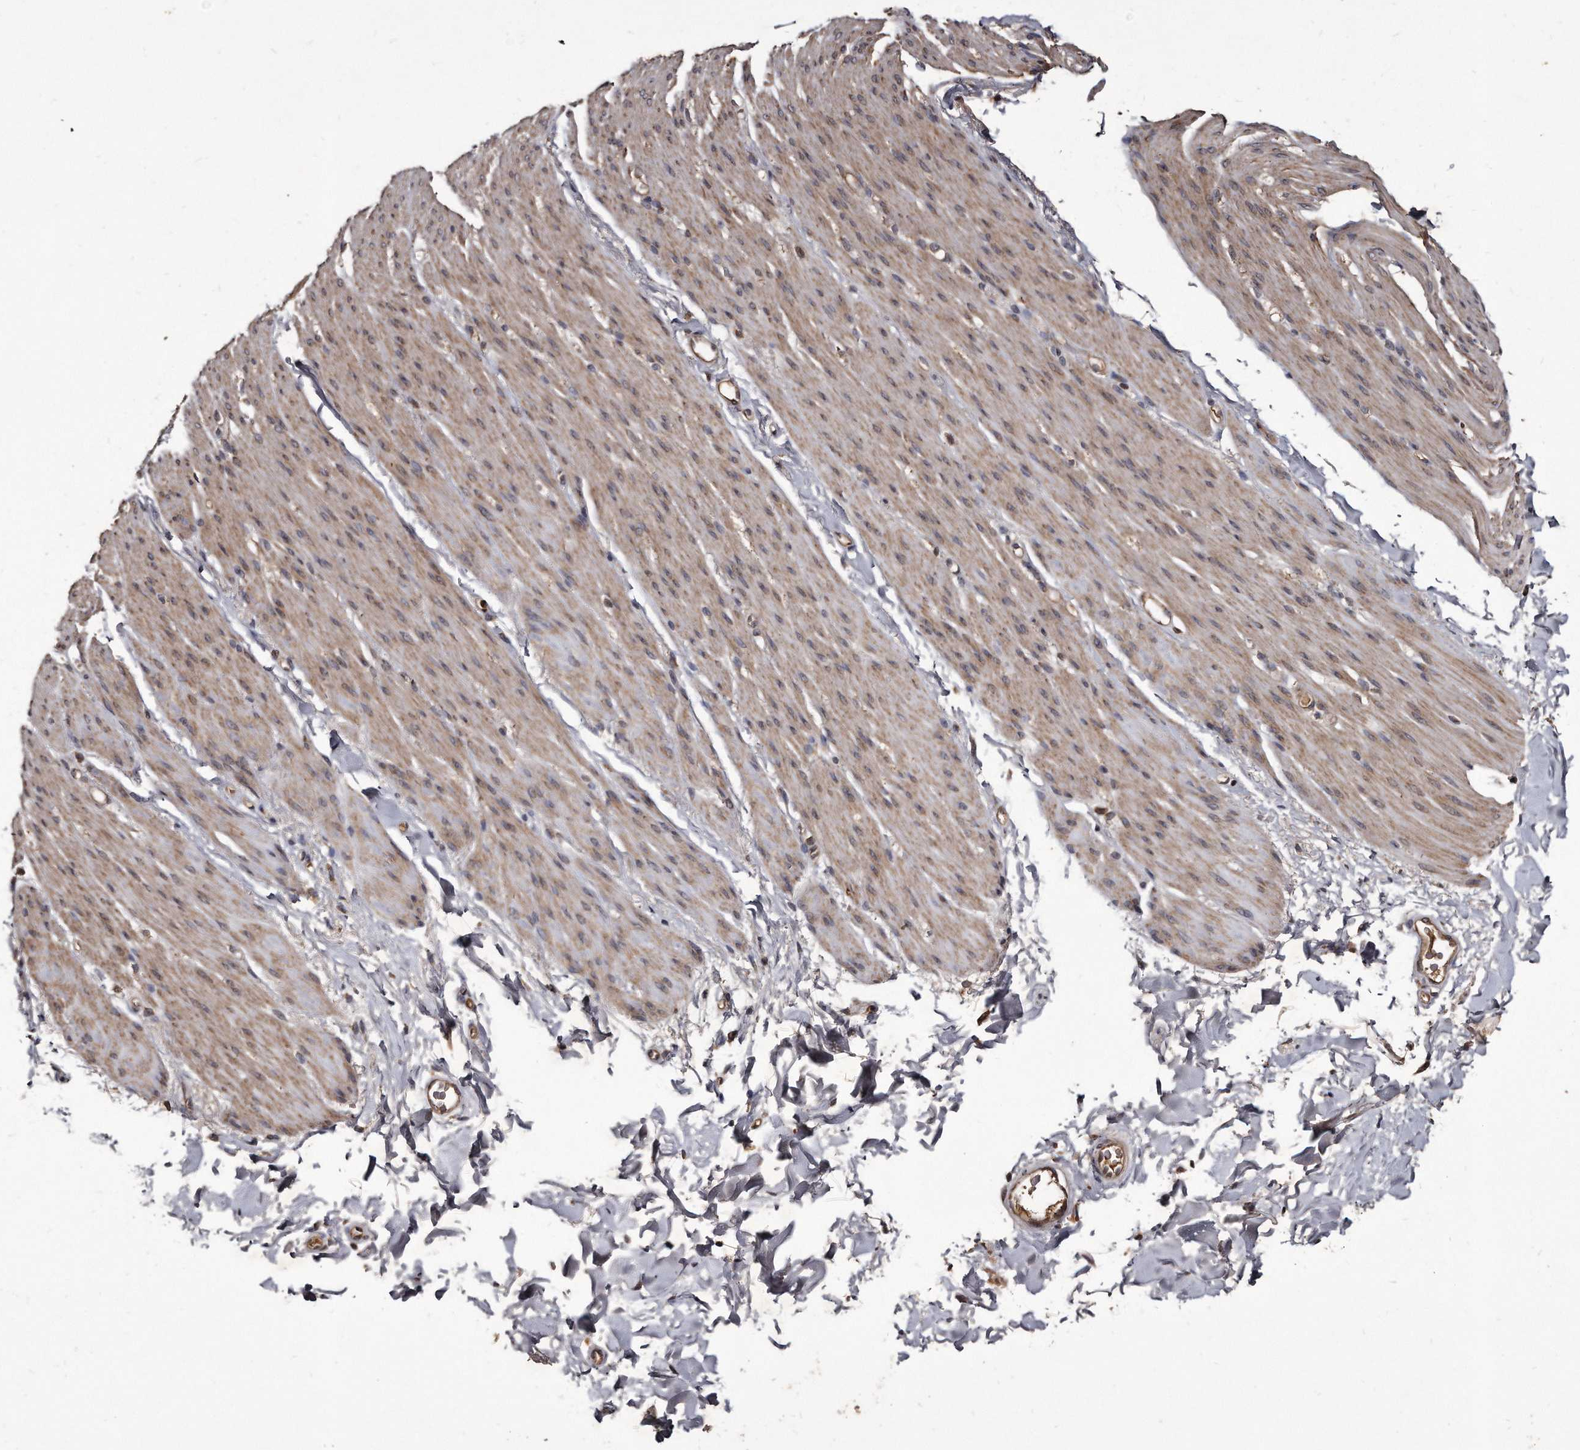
{"staining": {"intensity": "weak", "quantity": ">75%", "location": "cytoplasmic/membranous"}, "tissue": "smooth muscle", "cell_type": "Smooth muscle cells", "image_type": "normal", "snomed": [{"axis": "morphology", "description": "Normal tissue, NOS"}, {"axis": "topography", "description": "Colon"}, {"axis": "topography", "description": "Peripheral nerve tissue"}], "caption": "This is an image of IHC staining of unremarkable smooth muscle, which shows weak staining in the cytoplasmic/membranous of smooth muscle cells.", "gene": "FAM136A", "patient": {"sex": "female", "age": 61}}